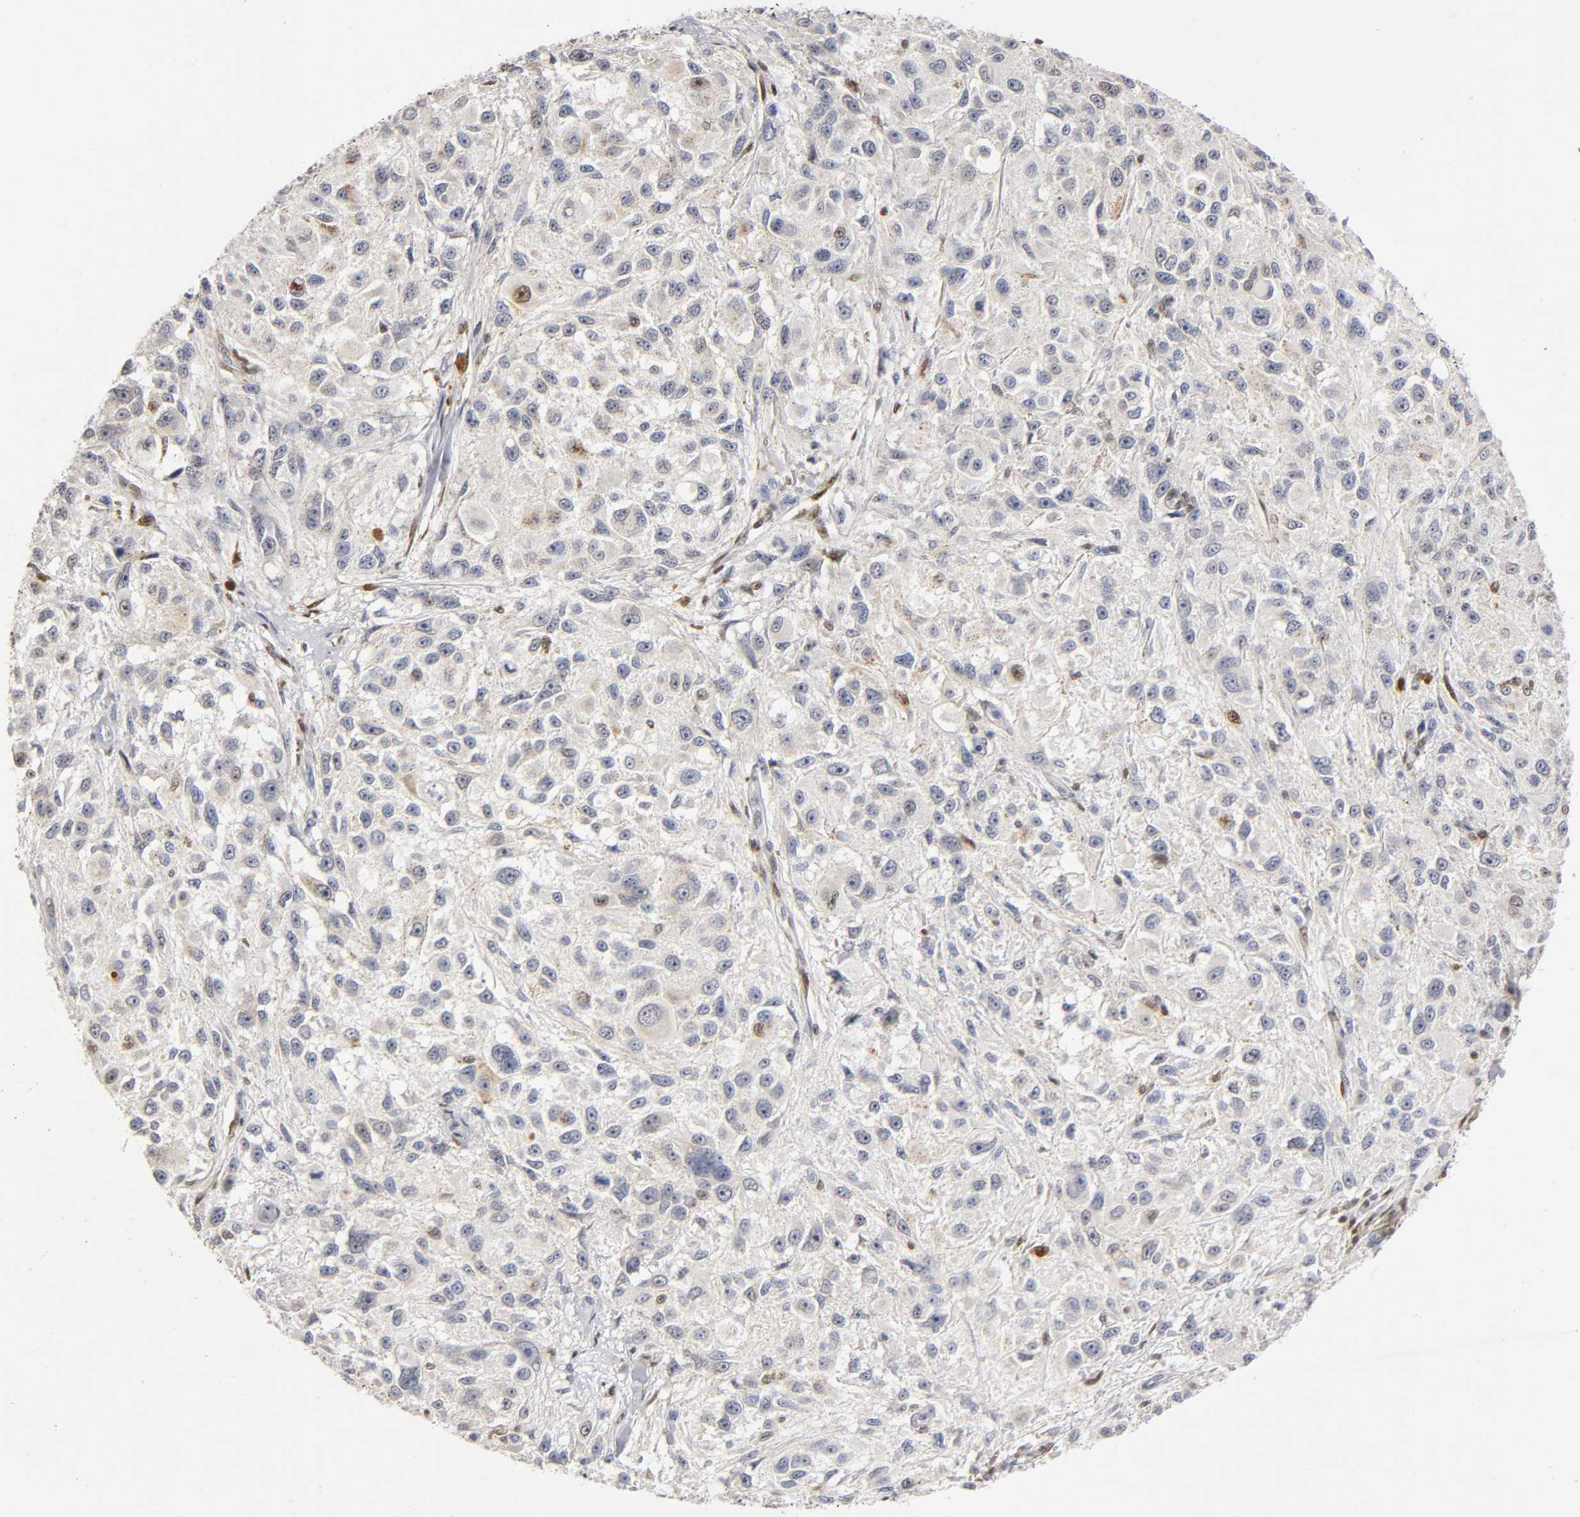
{"staining": {"intensity": "moderate", "quantity": "25%-75%", "location": "nuclear"}, "tissue": "melanoma", "cell_type": "Tumor cells", "image_type": "cancer", "snomed": [{"axis": "morphology", "description": "Necrosis, NOS"}, {"axis": "morphology", "description": "Malignant melanoma, NOS"}, {"axis": "topography", "description": "Skin"}], "caption": "IHC of melanoma displays medium levels of moderate nuclear staining in about 25%-75% of tumor cells. The protein of interest is shown in brown color, while the nuclei are stained blue.", "gene": "RUNX1", "patient": {"sex": "female", "age": 87}}